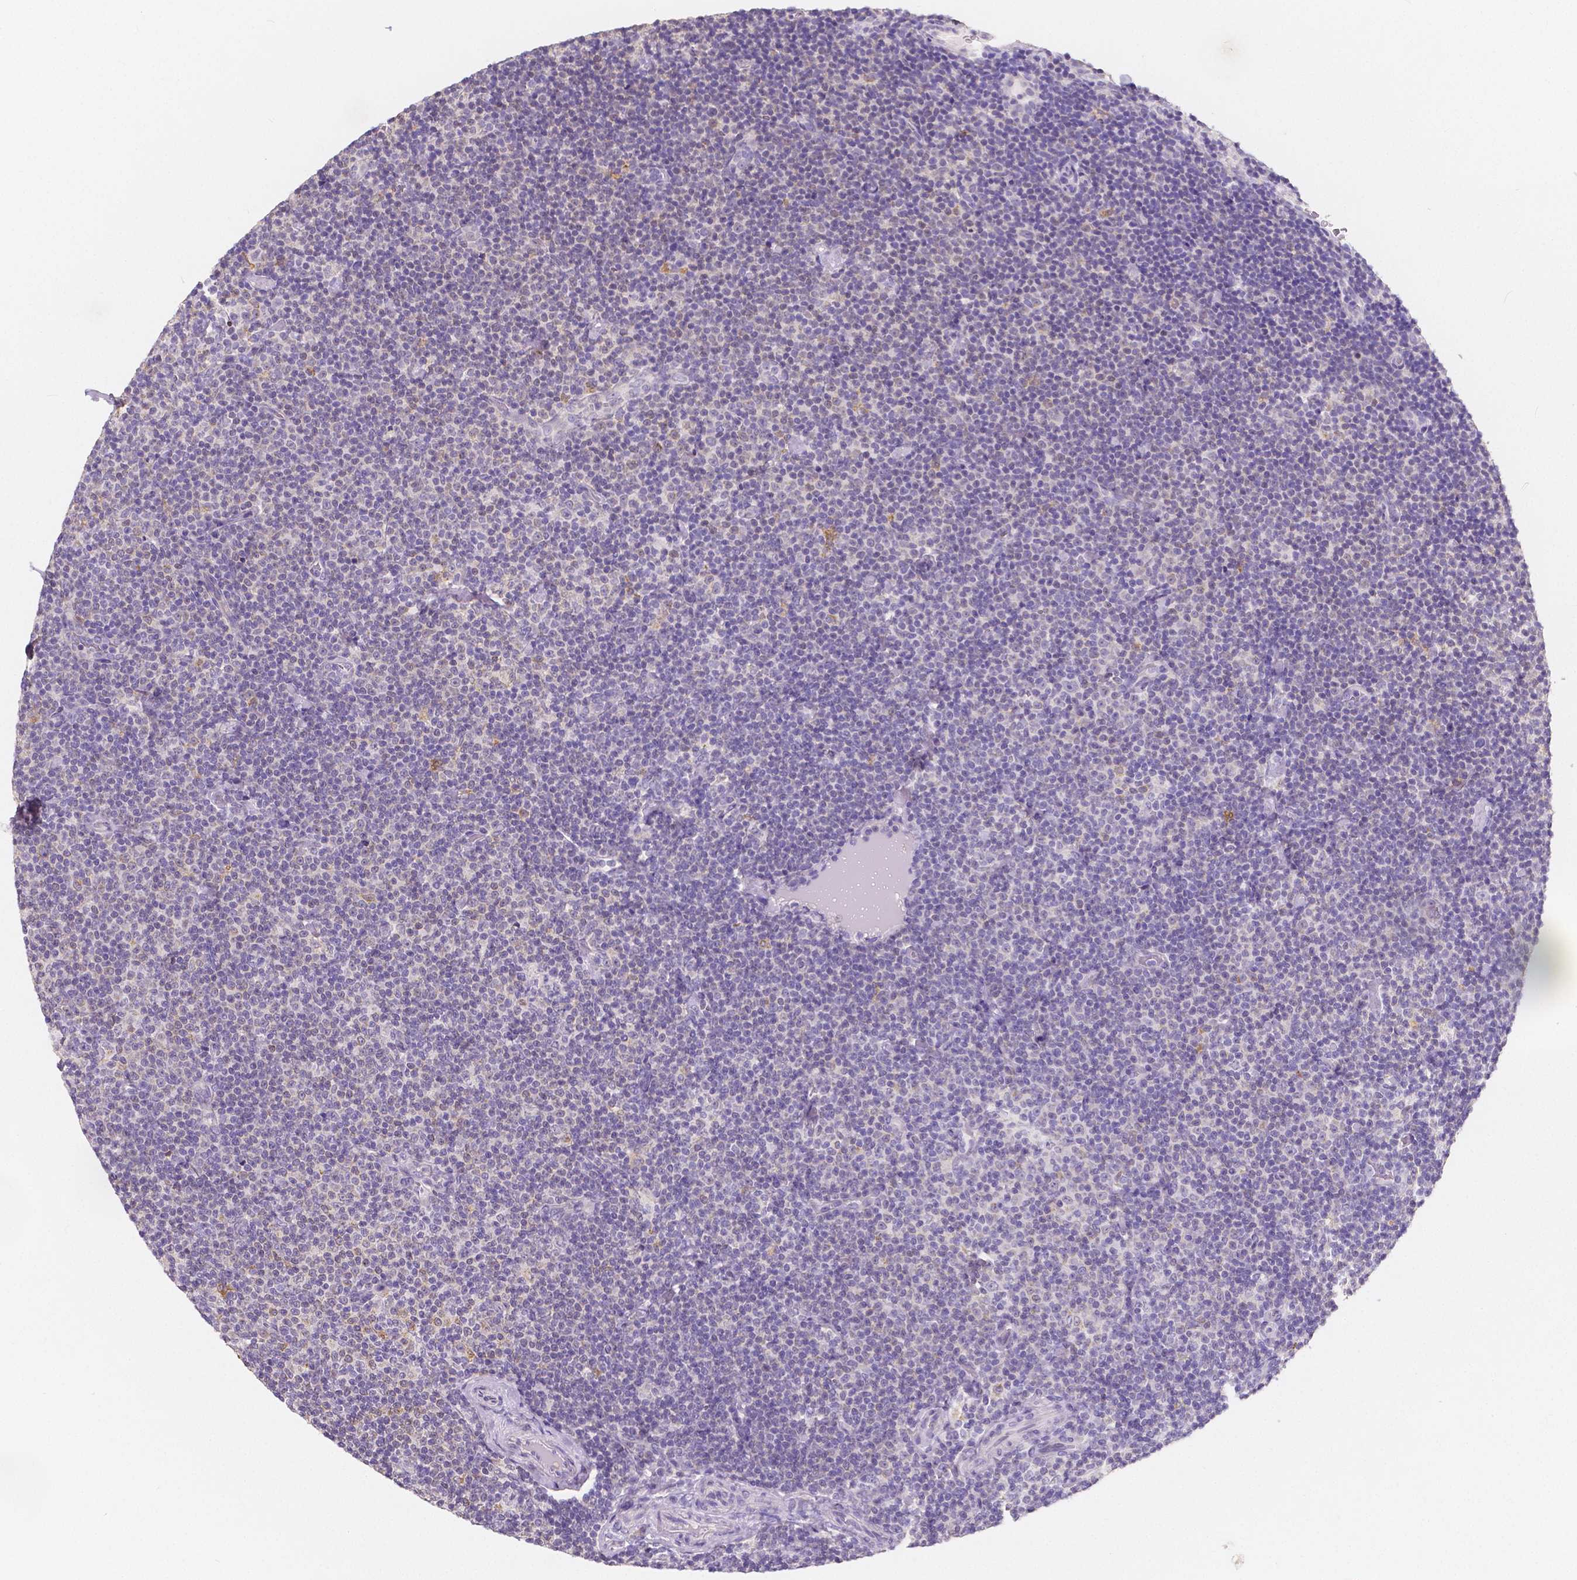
{"staining": {"intensity": "negative", "quantity": "none", "location": "none"}, "tissue": "lymphoma", "cell_type": "Tumor cells", "image_type": "cancer", "snomed": [{"axis": "morphology", "description": "Malignant lymphoma, non-Hodgkin's type, Low grade"}, {"axis": "topography", "description": "Lymph node"}], "caption": "Immunohistochemical staining of low-grade malignant lymphoma, non-Hodgkin's type shows no significant expression in tumor cells.", "gene": "ACP5", "patient": {"sex": "male", "age": 81}}